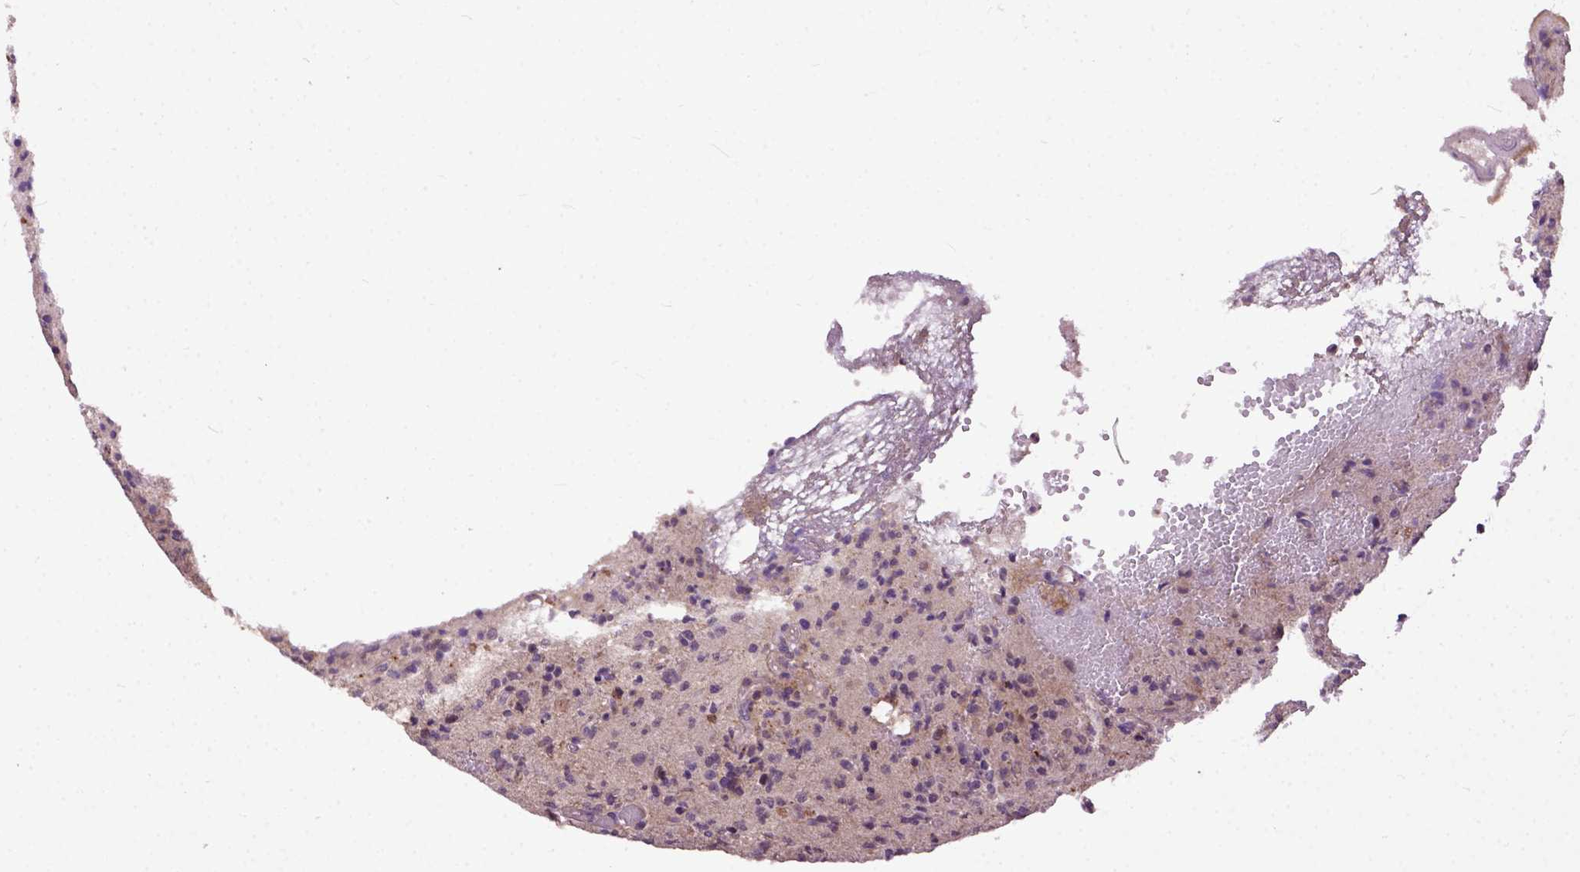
{"staining": {"intensity": "negative", "quantity": "none", "location": "none"}, "tissue": "glioma", "cell_type": "Tumor cells", "image_type": "cancer", "snomed": [{"axis": "morphology", "description": "Glioma, malignant, Low grade"}, {"axis": "topography", "description": "Brain"}], "caption": "This histopathology image is of glioma stained with immunohistochemistry (IHC) to label a protein in brown with the nuclei are counter-stained blue. There is no expression in tumor cells.", "gene": "CPNE1", "patient": {"sex": "male", "age": 64}}